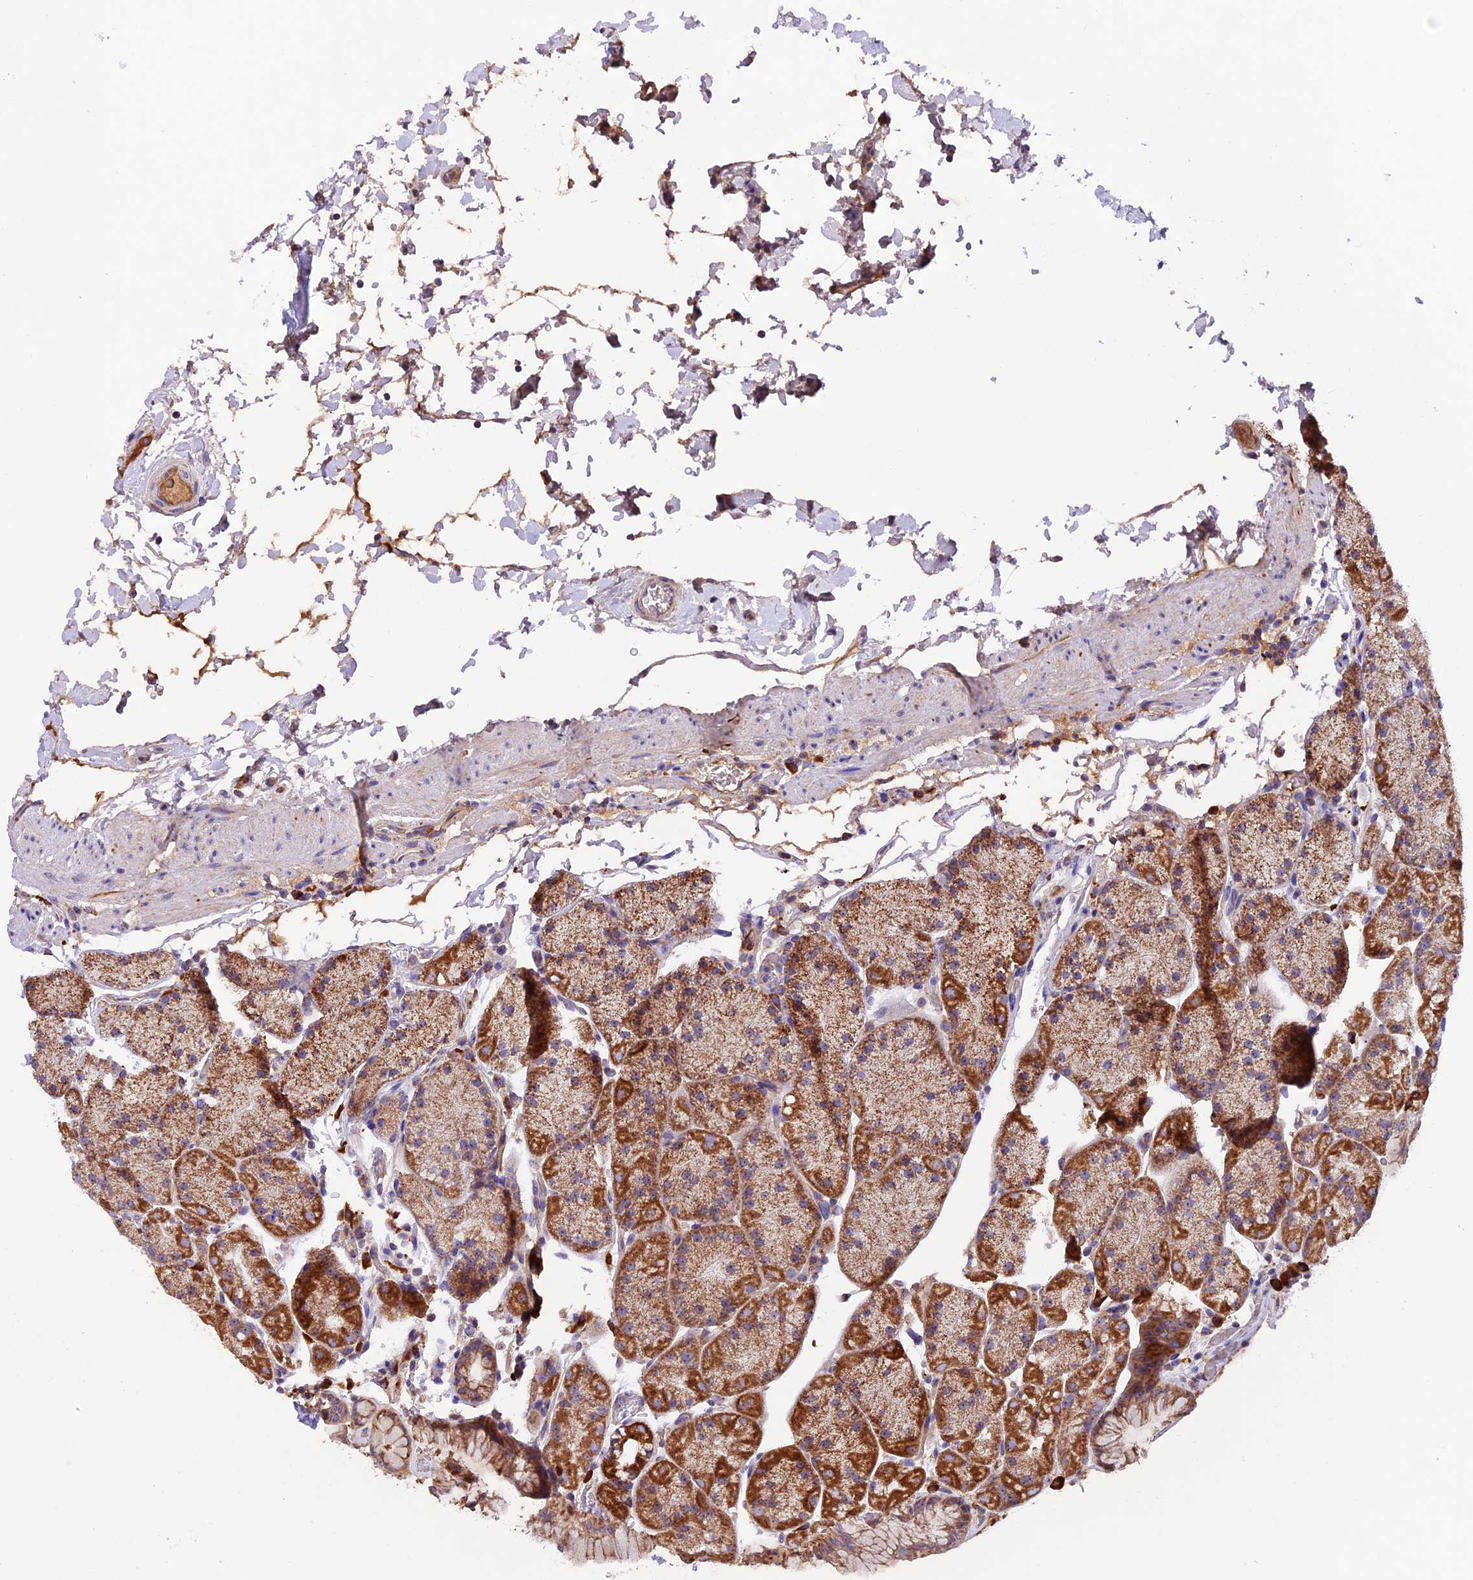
{"staining": {"intensity": "moderate", "quantity": ">75%", "location": "cytoplasmic/membranous"}, "tissue": "stomach", "cell_type": "Glandular cells", "image_type": "normal", "snomed": [{"axis": "morphology", "description": "Normal tissue, NOS"}, {"axis": "topography", "description": "Stomach, upper"}, {"axis": "topography", "description": "Stomach, lower"}], "caption": "A photomicrograph of stomach stained for a protein shows moderate cytoplasmic/membranous brown staining in glandular cells.", "gene": "METTL22", "patient": {"sex": "male", "age": 67}}